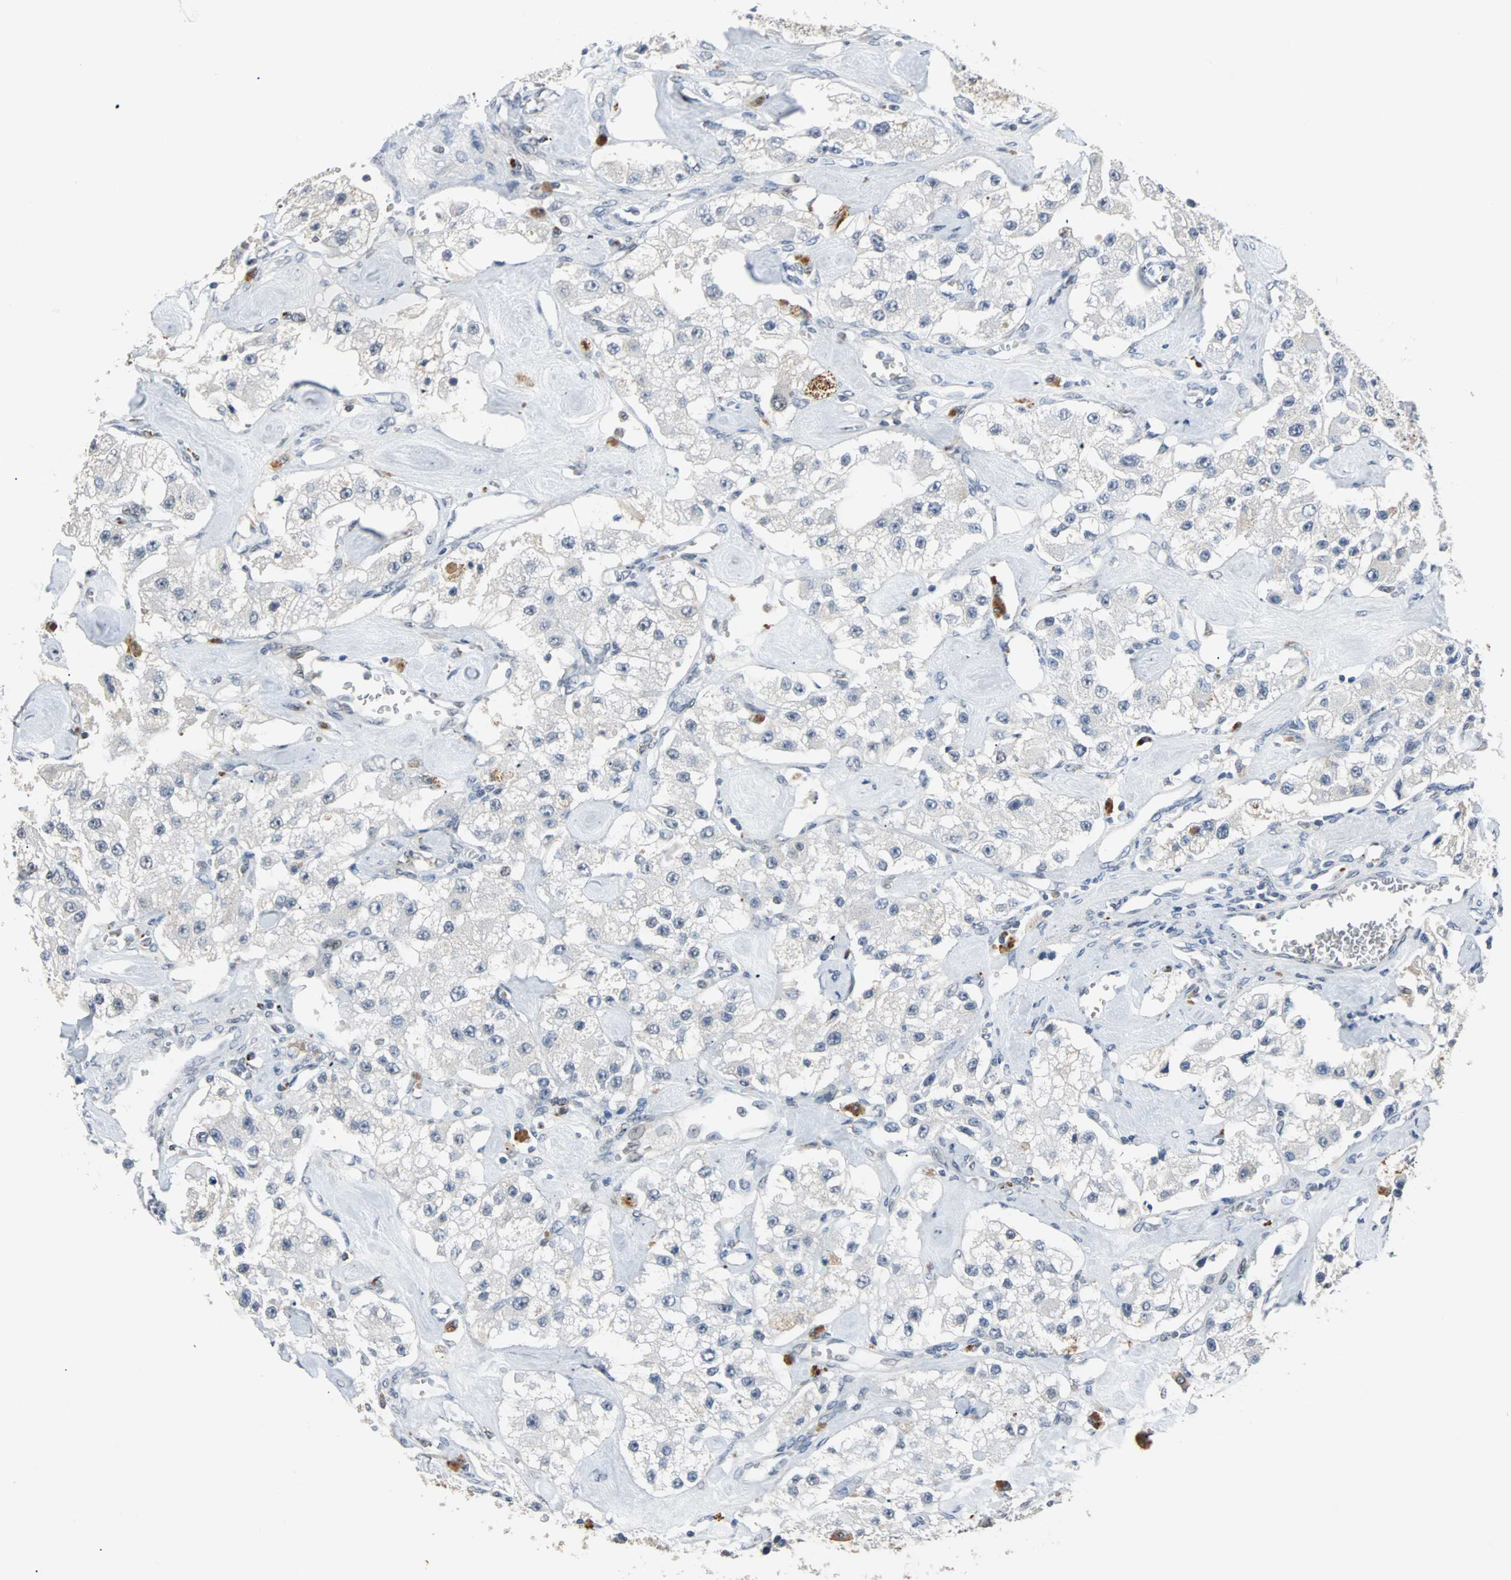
{"staining": {"intensity": "negative", "quantity": "none", "location": "none"}, "tissue": "carcinoid", "cell_type": "Tumor cells", "image_type": "cancer", "snomed": [{"axis": "morphology", "description": "Carcinoid, malignant, NOS"}, {"axis": "topography", "description": "Pancreas"}], "caption": "This image is of carcinoid stained with immunohistochemistry to label a protein in brown with the nuclei are counter-stained blue. There is no positivity in tumor cells.", "gene": "HLX", "patient": {"sex": "male", "age": 41}}